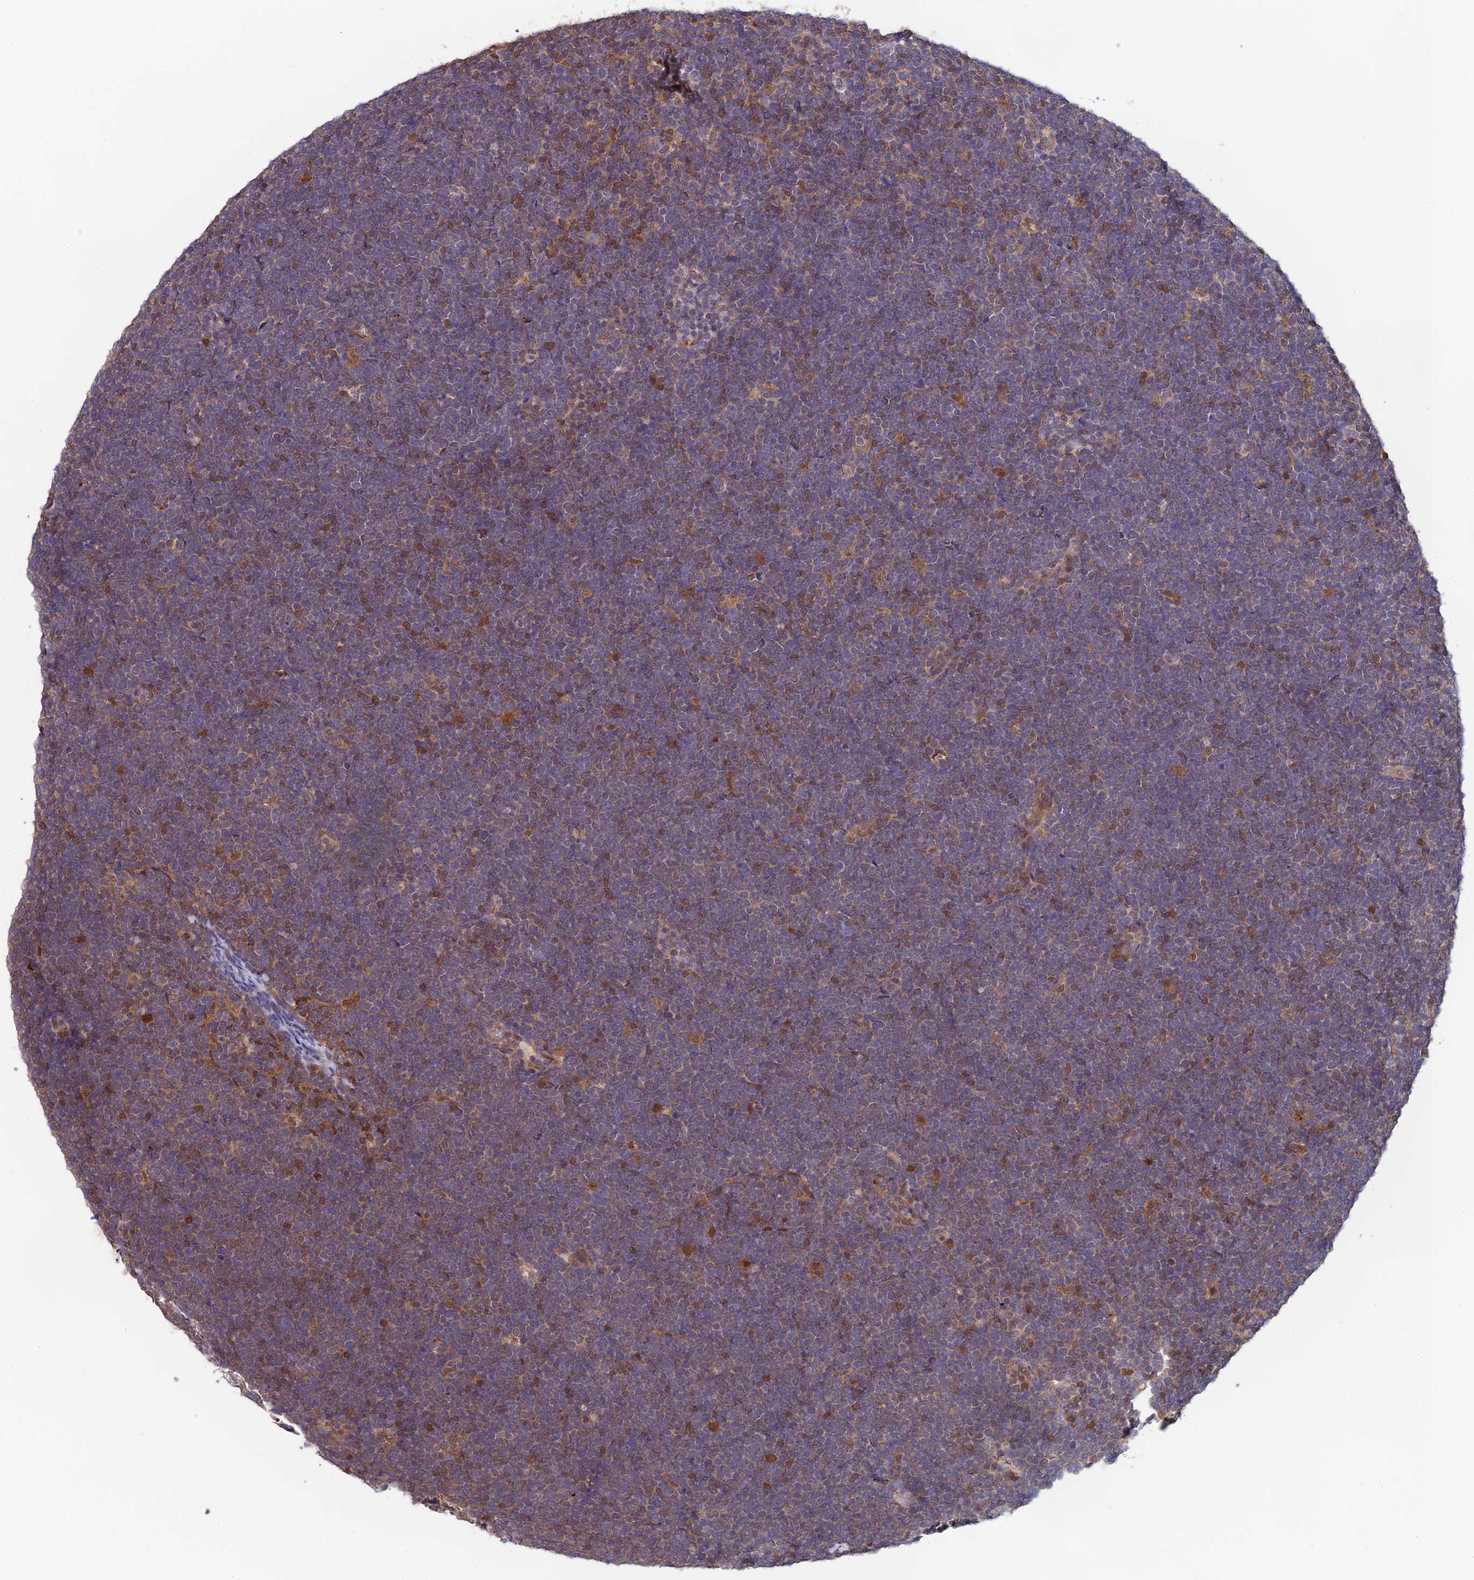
{"staining": {"intensity": "weak", "quantity": "25%-75%", "location": "cytoplasmic/membranous"}, "tissue": "lymphoma", "cell_type": "Tumor cells", "image_type": "cancer", "snomed": [{"axis": "morphology", "description": "Malignant lymphoma, non-Hodgkin's type, High grade"}, {"axis": "topography", "description": "Lymph node"}], "caption": "Lymphoma stained with a brown dye reveals weak cytoplasmic/membranous positive positivity in about 25%-75% of tumor cells.", "gene": "HINT1", "patient": {"sex": "male", "age": 13}}